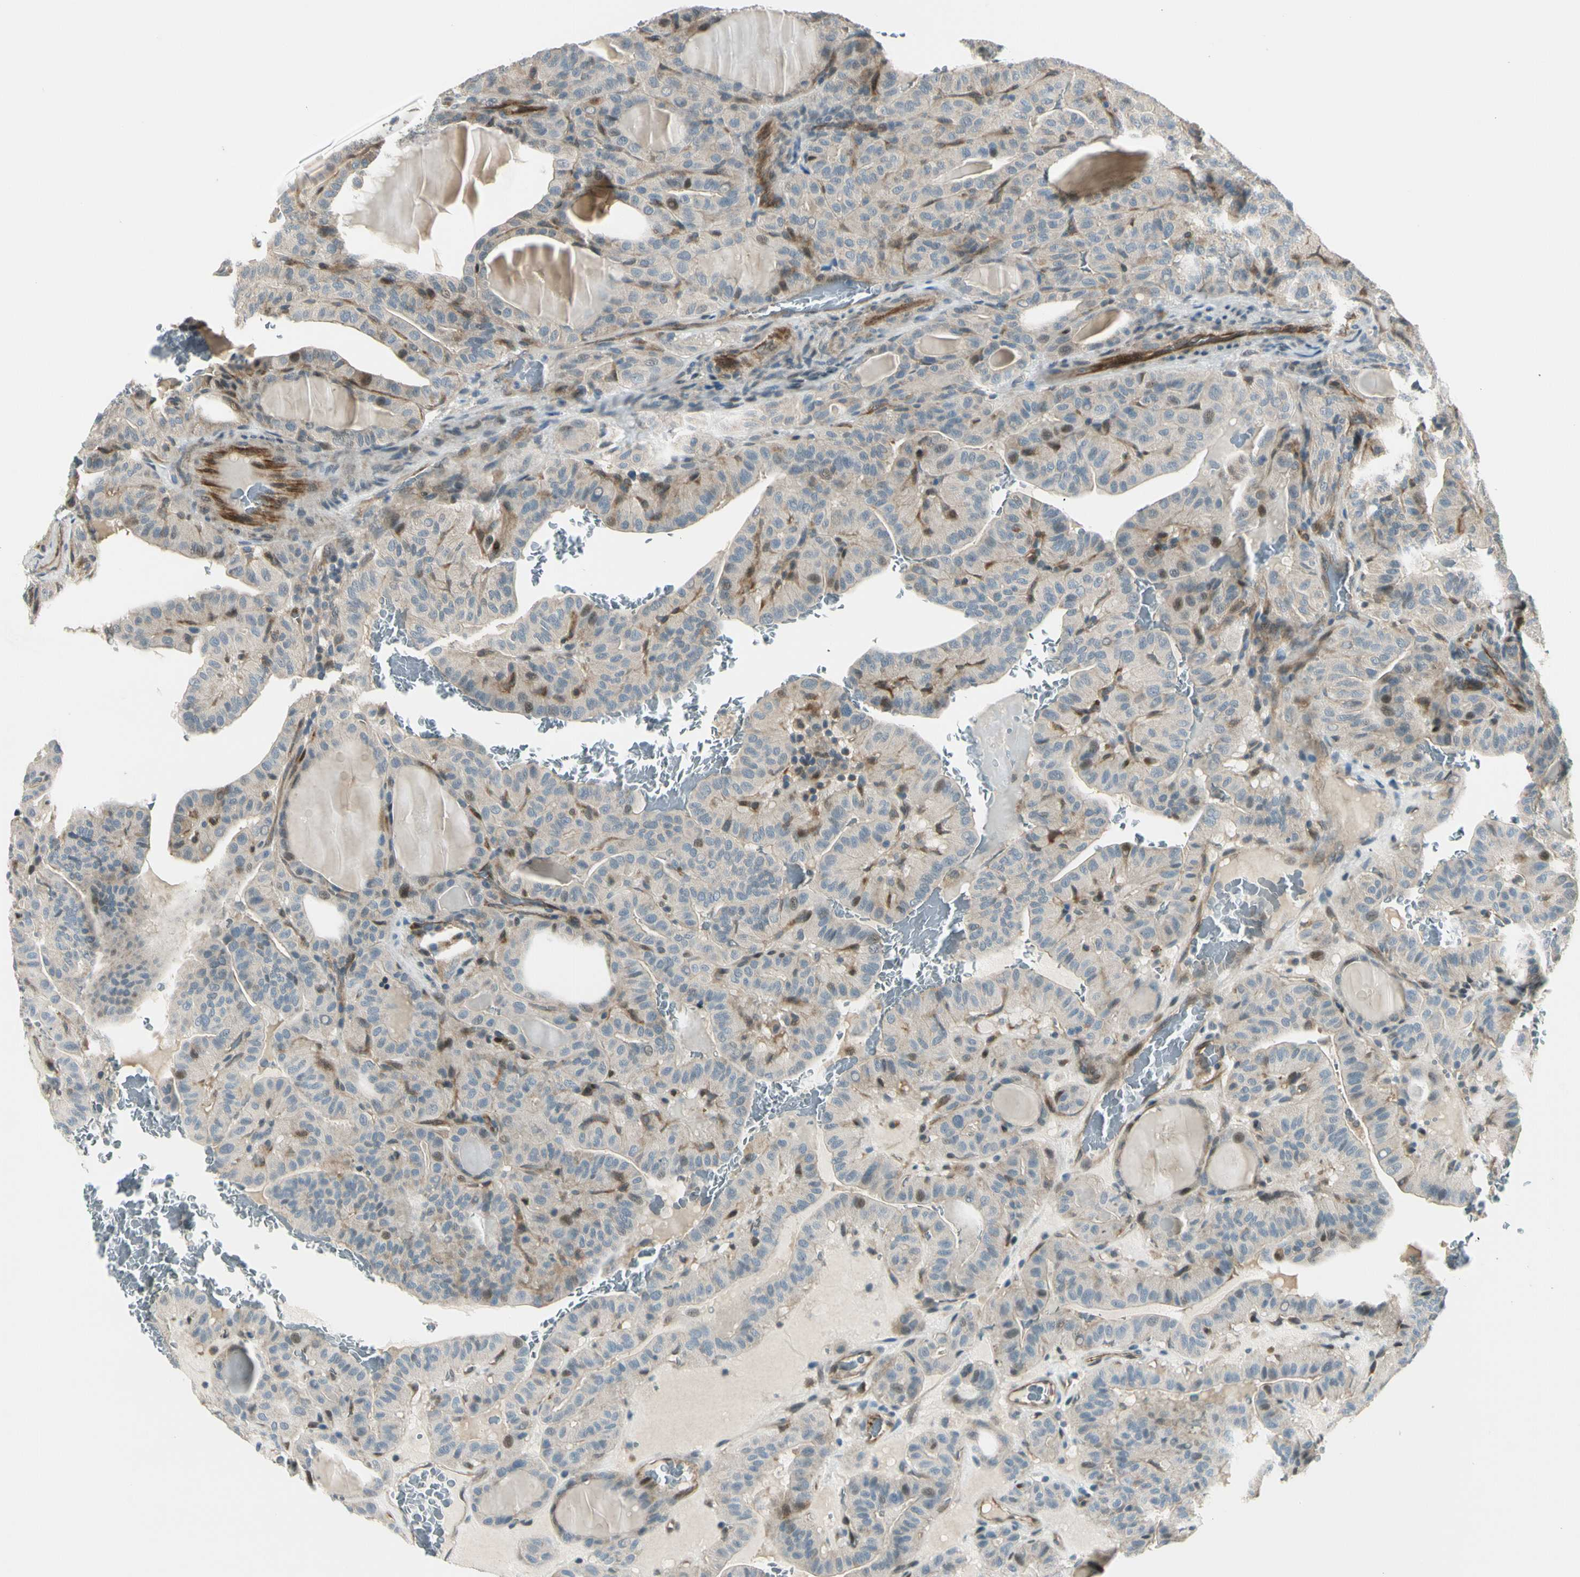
{"staining": {"intensity": "moderate", "quantity": "<25%", "location": "cytoplasmic/membranous,nuclear"}, "tissue": "thyroid cancer", "cell_type": "Tumor cells", "image_type": "cancer", "snomed": [{"axis": "morphology", "description": "Papillary adenocarcinoma, NOS"}, {"axis": "topography", "description": "Thyroid gland"}], "caption": "Immunohistochemical staining of human papillary adenocarcinoma (thyroid) reveals low levels of moderate cytoplasmic/membranous and nuclear positivity in approximately <25% of tumor cells.", "gene": "SVBP", "patient": {"sex": "male", "age": 77}}